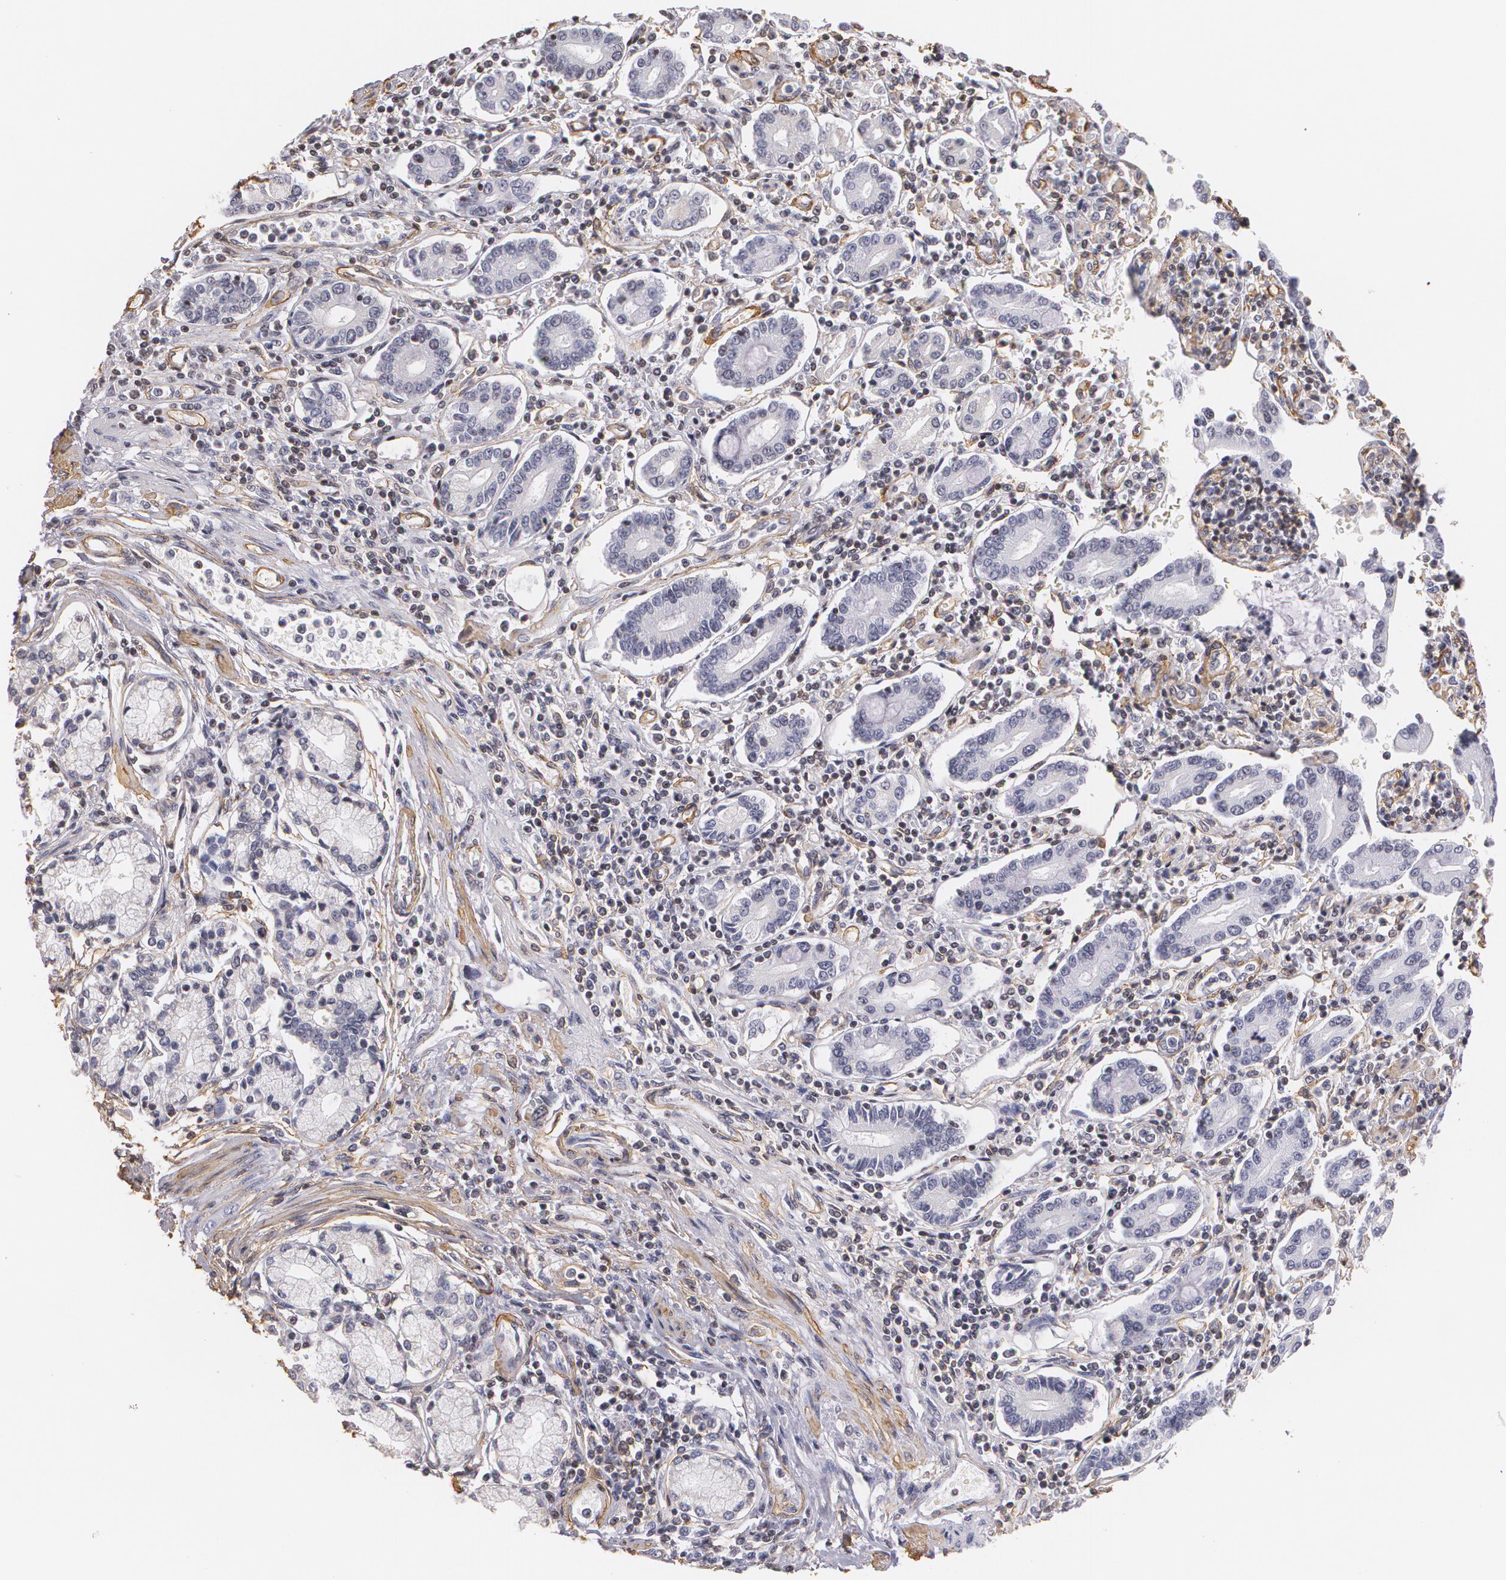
{"staining": {"intensity": "weak", "quantity": "25%-75%", "location": "cytoplasmic/membranous"}, "tissue": "pancreatic cancer", "cell_type": "Tumor cells", "image_type": "cancer", "snomed": [{"axis": "morphology", "description": "Adenocarcinoma, NOS"}, {"axis": "topography", "description": "Pancreas"}], "caption": "Pancreatic adenocarcinoma stained for a protein (brown) exhibits weak cytoplasmic/membranous positive positivity in about 25%-75% of tumor cells.", "gene": "VAMP1", "patient": {"sex": "female", "age": 57}}